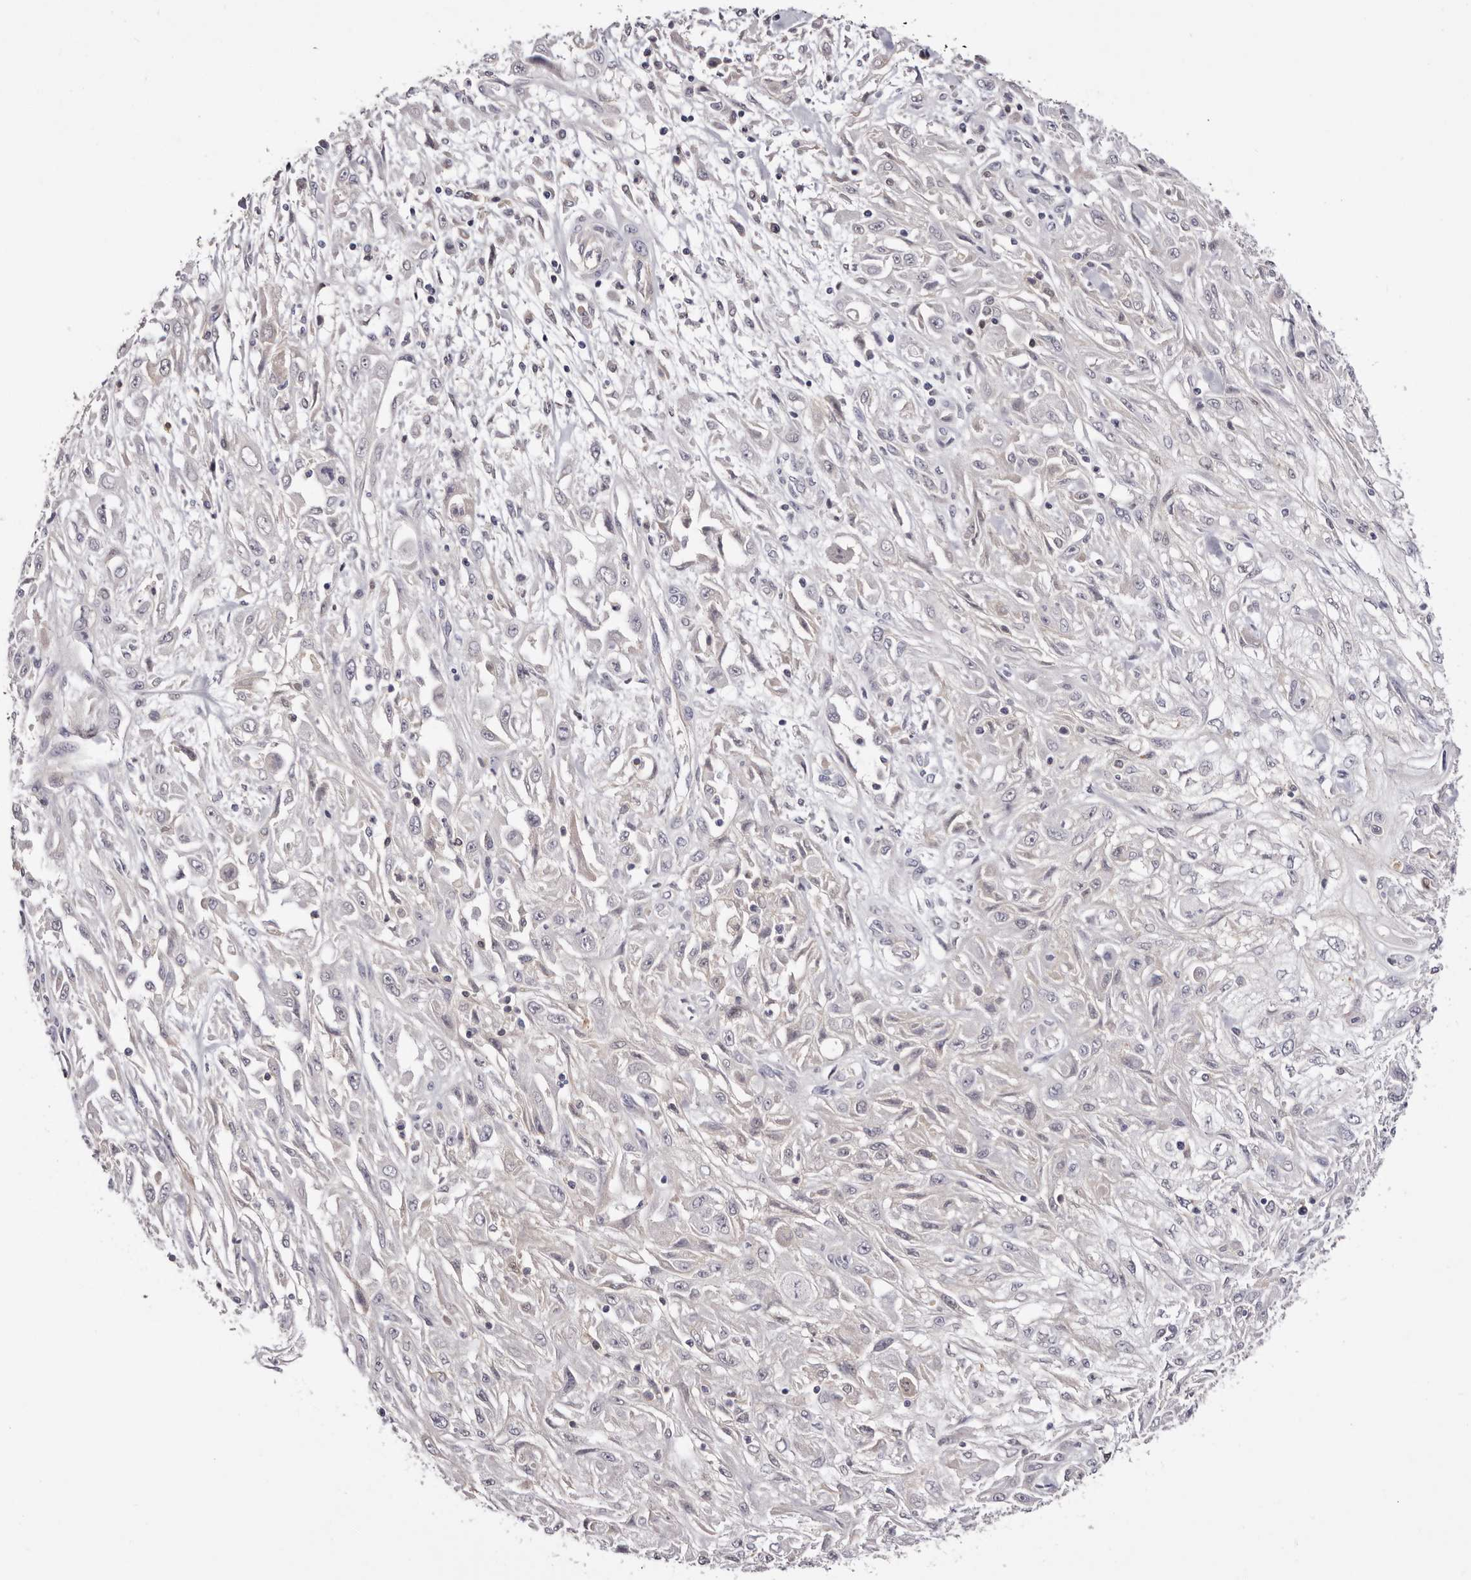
{"staining": {"intensity": "negative", "quantity": "none", "location": "none"}, "tissue": "skin cancer", "cell_type": "Tumor cells", "image_type": "cancer", "snomed": [{"axis": "morphology", "description": "Squamous cell carcinoma, NOS"}, {"axis": "morphology", "description": "Squamous cell carcinoma, metastatic, NOS"}, {"axis": "topography", "description": "Skin"}, {"axis": "topography", "description": "Lymph node"}], "caption": "This image is of skin cancer (squamous cell carcinoma) stained with immunohistochemistry (IHC) to label a protein in brown with the nuclei are counter-stained blue. There is no positivity in tumor cells.", "gene": "LMLN", "patient": {"sex": "male", "age": 75}}